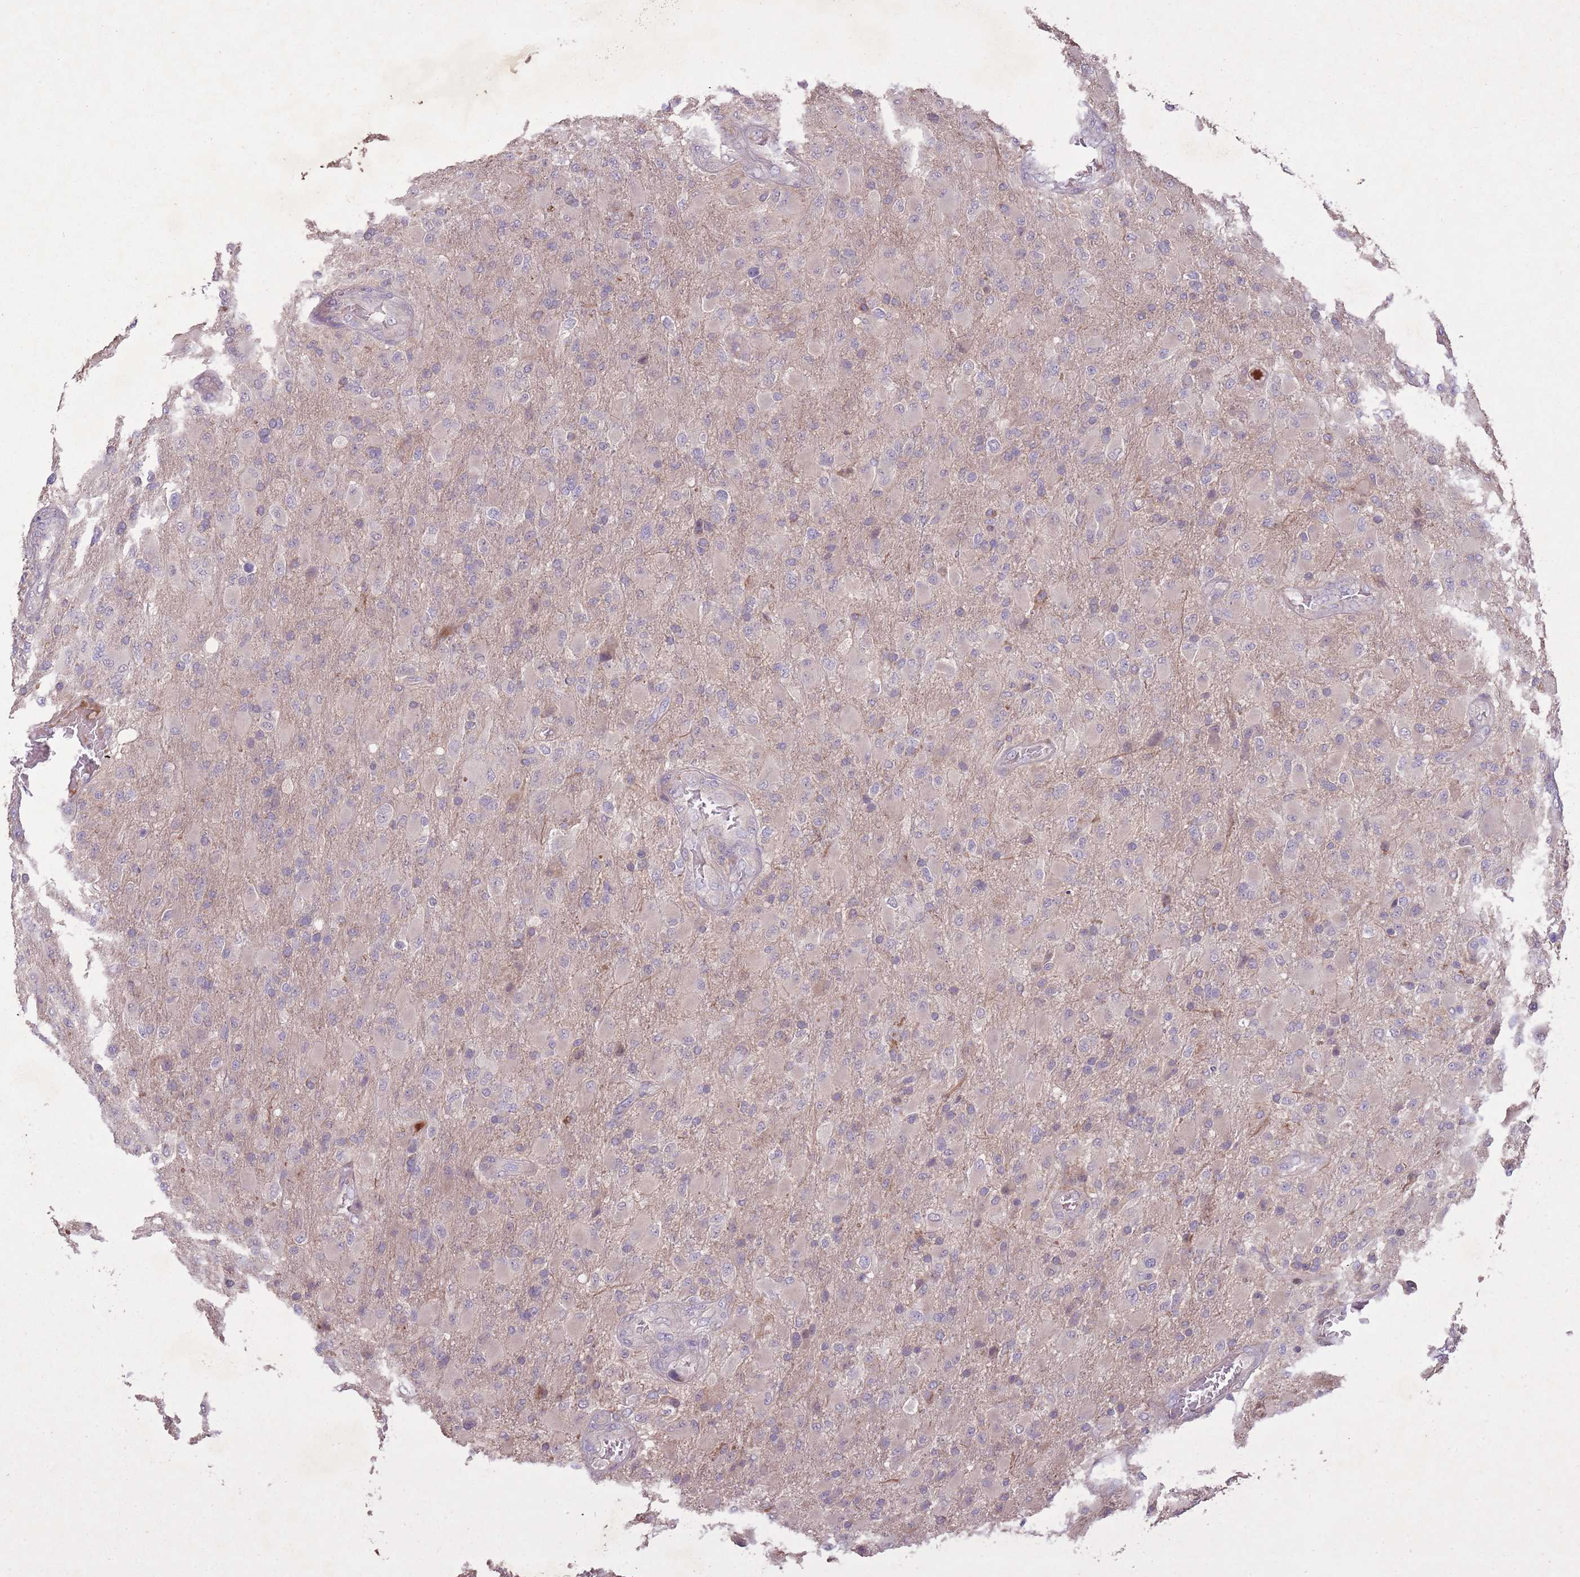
{"staining": {"intensity": "negative", "quantity": "none", "location": "none"}, "tissue": "glioma", "cell_type": "Tumor cells", "image_type": "cancer", "snomed": [{"axis": "morphology", "description": "Glioma, malignant, Low grade"}, {"axis": "topography", "description": "Brain"}], "caption": "Photomicrograph shows no protein staining in tumor cells of low-grade glioma (malignant) tissue.", "gene": "OR2V2", "patient": {"sex": "male", "age": 65}}